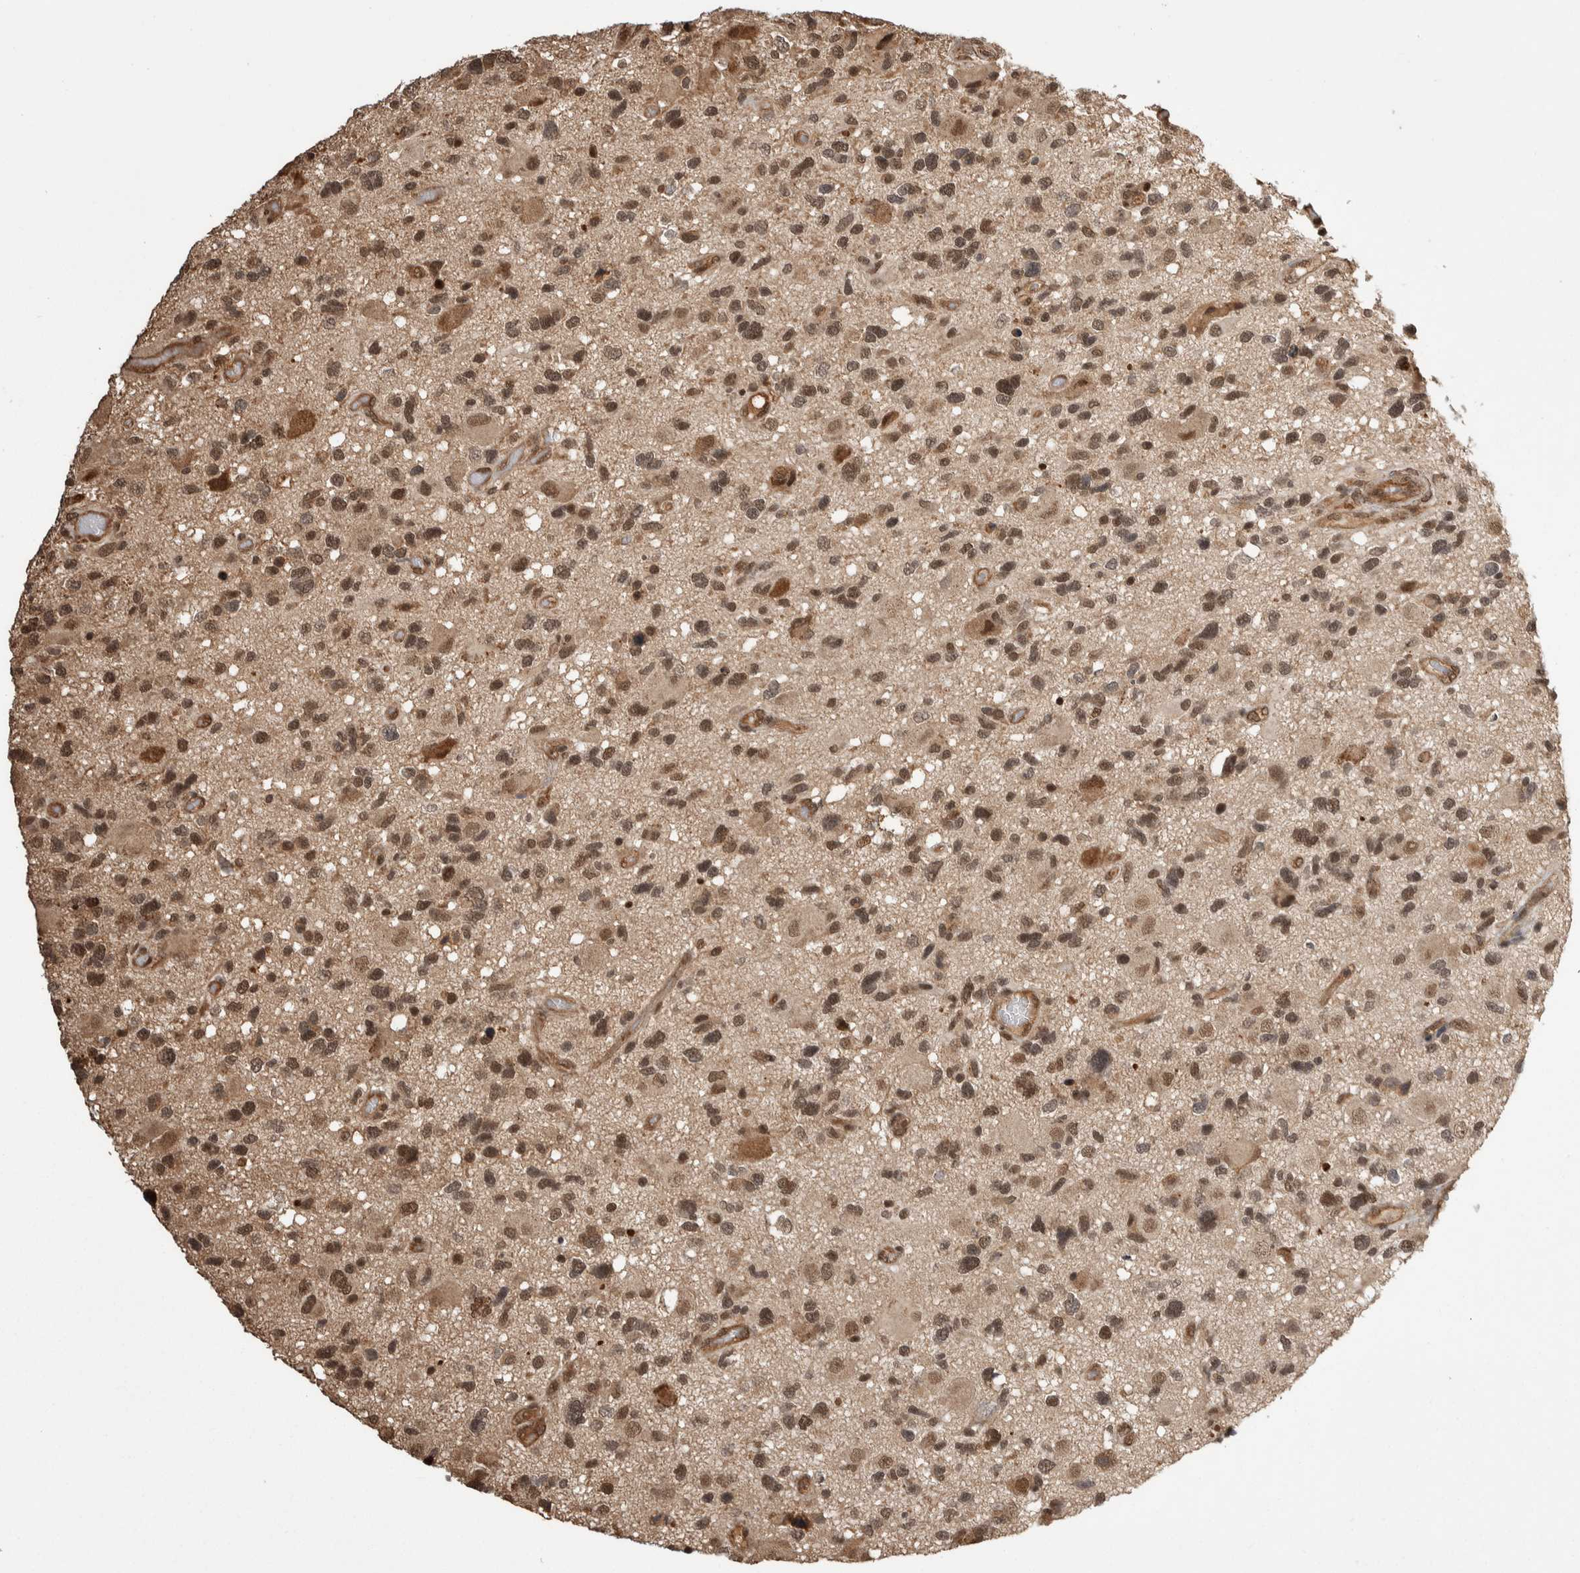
{"staining": {"intensity": "moderate", "quantity": ">75%", "location": "nuclear"}, "tissue": "glioma", "cell_type": "Tumor cells", "image_type": "cancer", "snomed": [{"axis": "morphology", "description": "Glioma, malignant, High grade"}, {"axis": "topography", "description": "Brain"}], "caption": "Human malignant glioma (high-grade) stained with a brown dye displays moderate nuclear positive staining in approximately >75% of tumor cells.", "gene": "ZNF592", "patient": {"sex": "male", "age": 33}}